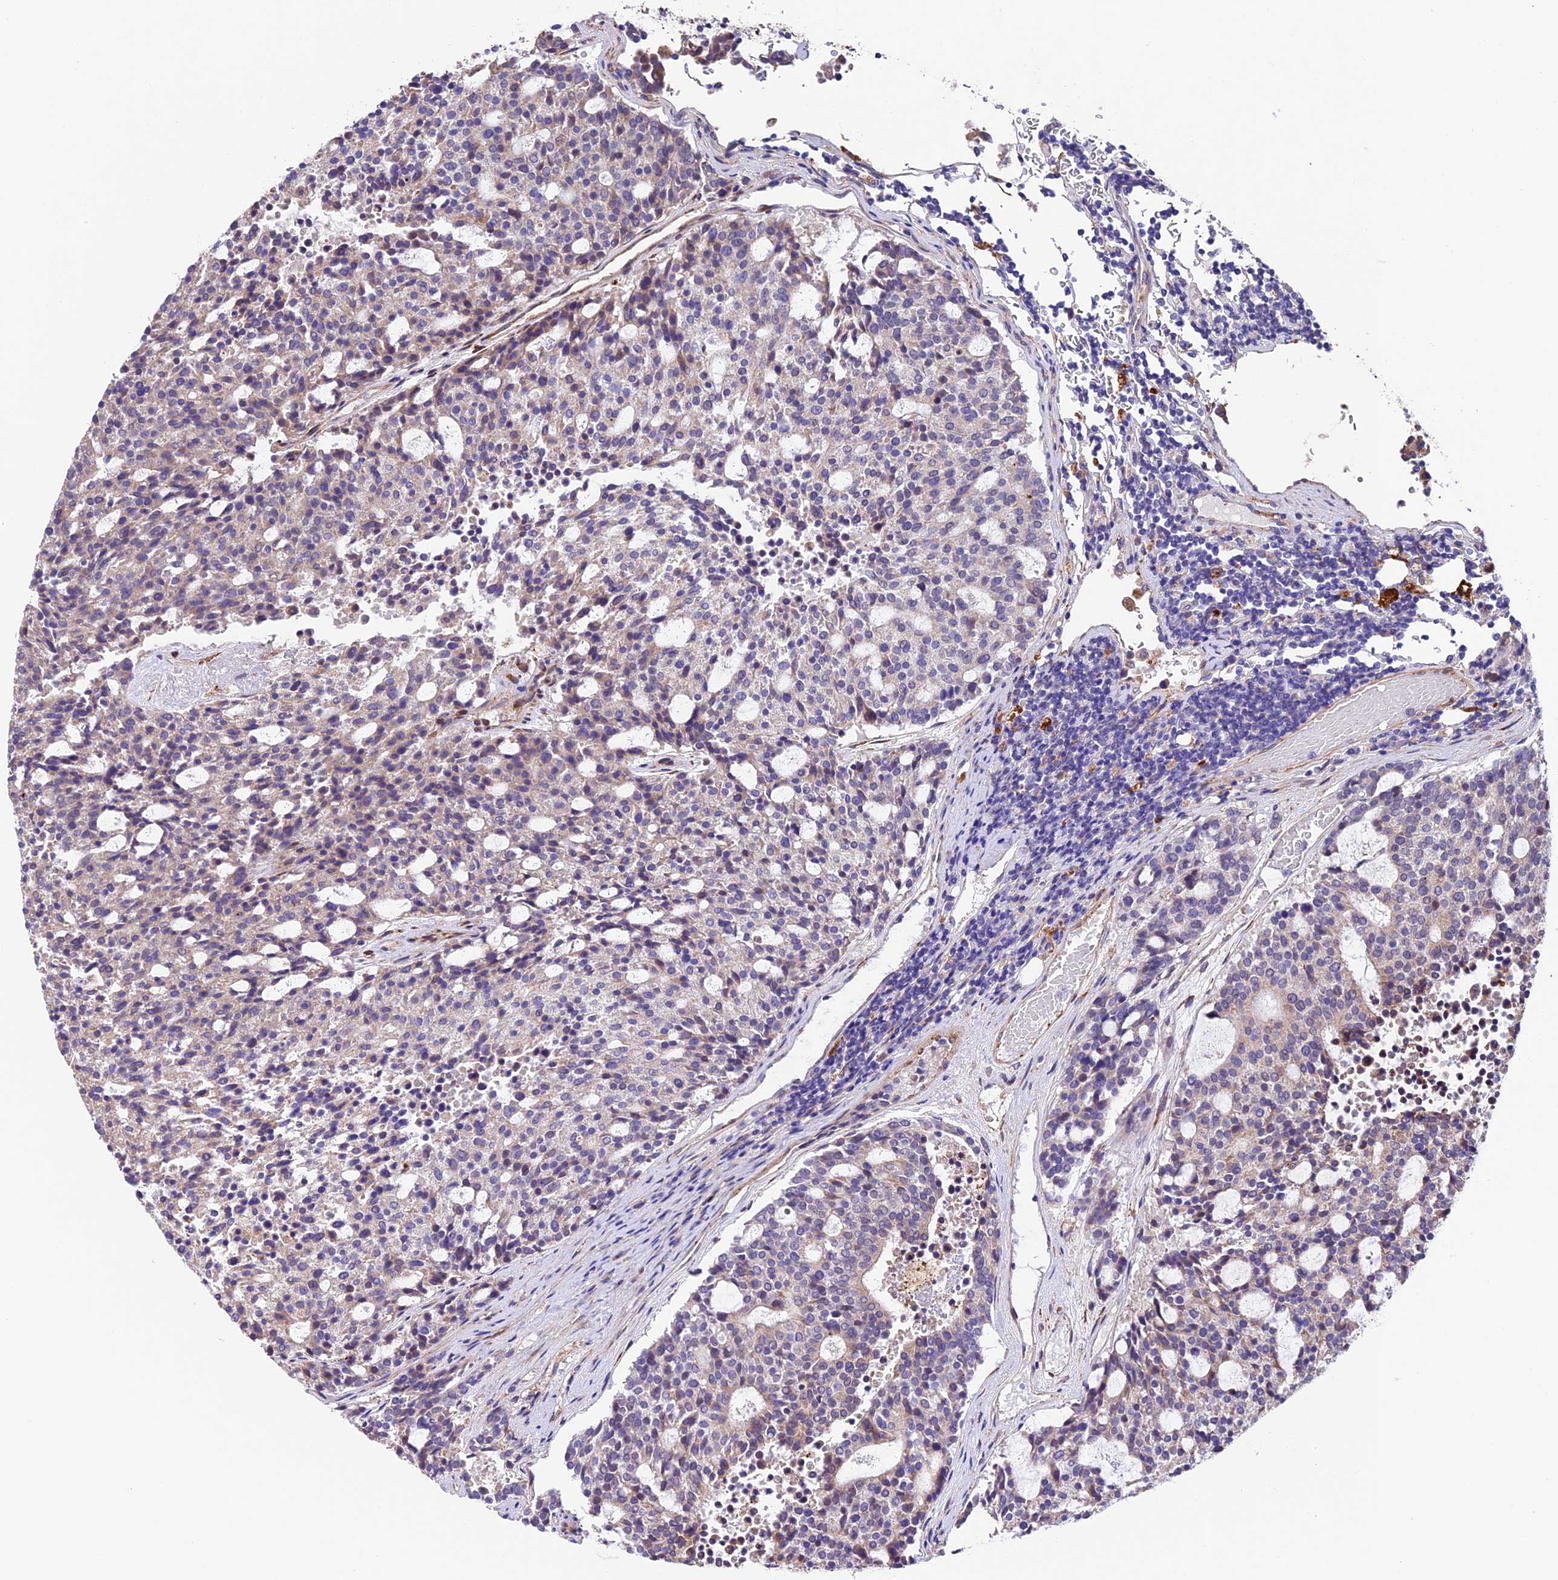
{"staining": {"intensity": "negative", "quantity": "none", "location": "none"}, "tissue": "carcinoid", "cell_type": "Tumor cells", "image_type": "cancer", "snomed": [{"axis": "morphology", "description": "Carcinoid, malignant, NOS"}, {"axis": "topography", "description": "Pancreas"}], "caption": "Immunohistochemistry (IHC) photomicrograph of neoplastic tissue: human carcinoid (malignant) stained with DAB exhibits no significant protein staining in tumor cells.", "gene": "LSM7", "patient": {"sex": "female", "age": 54}}